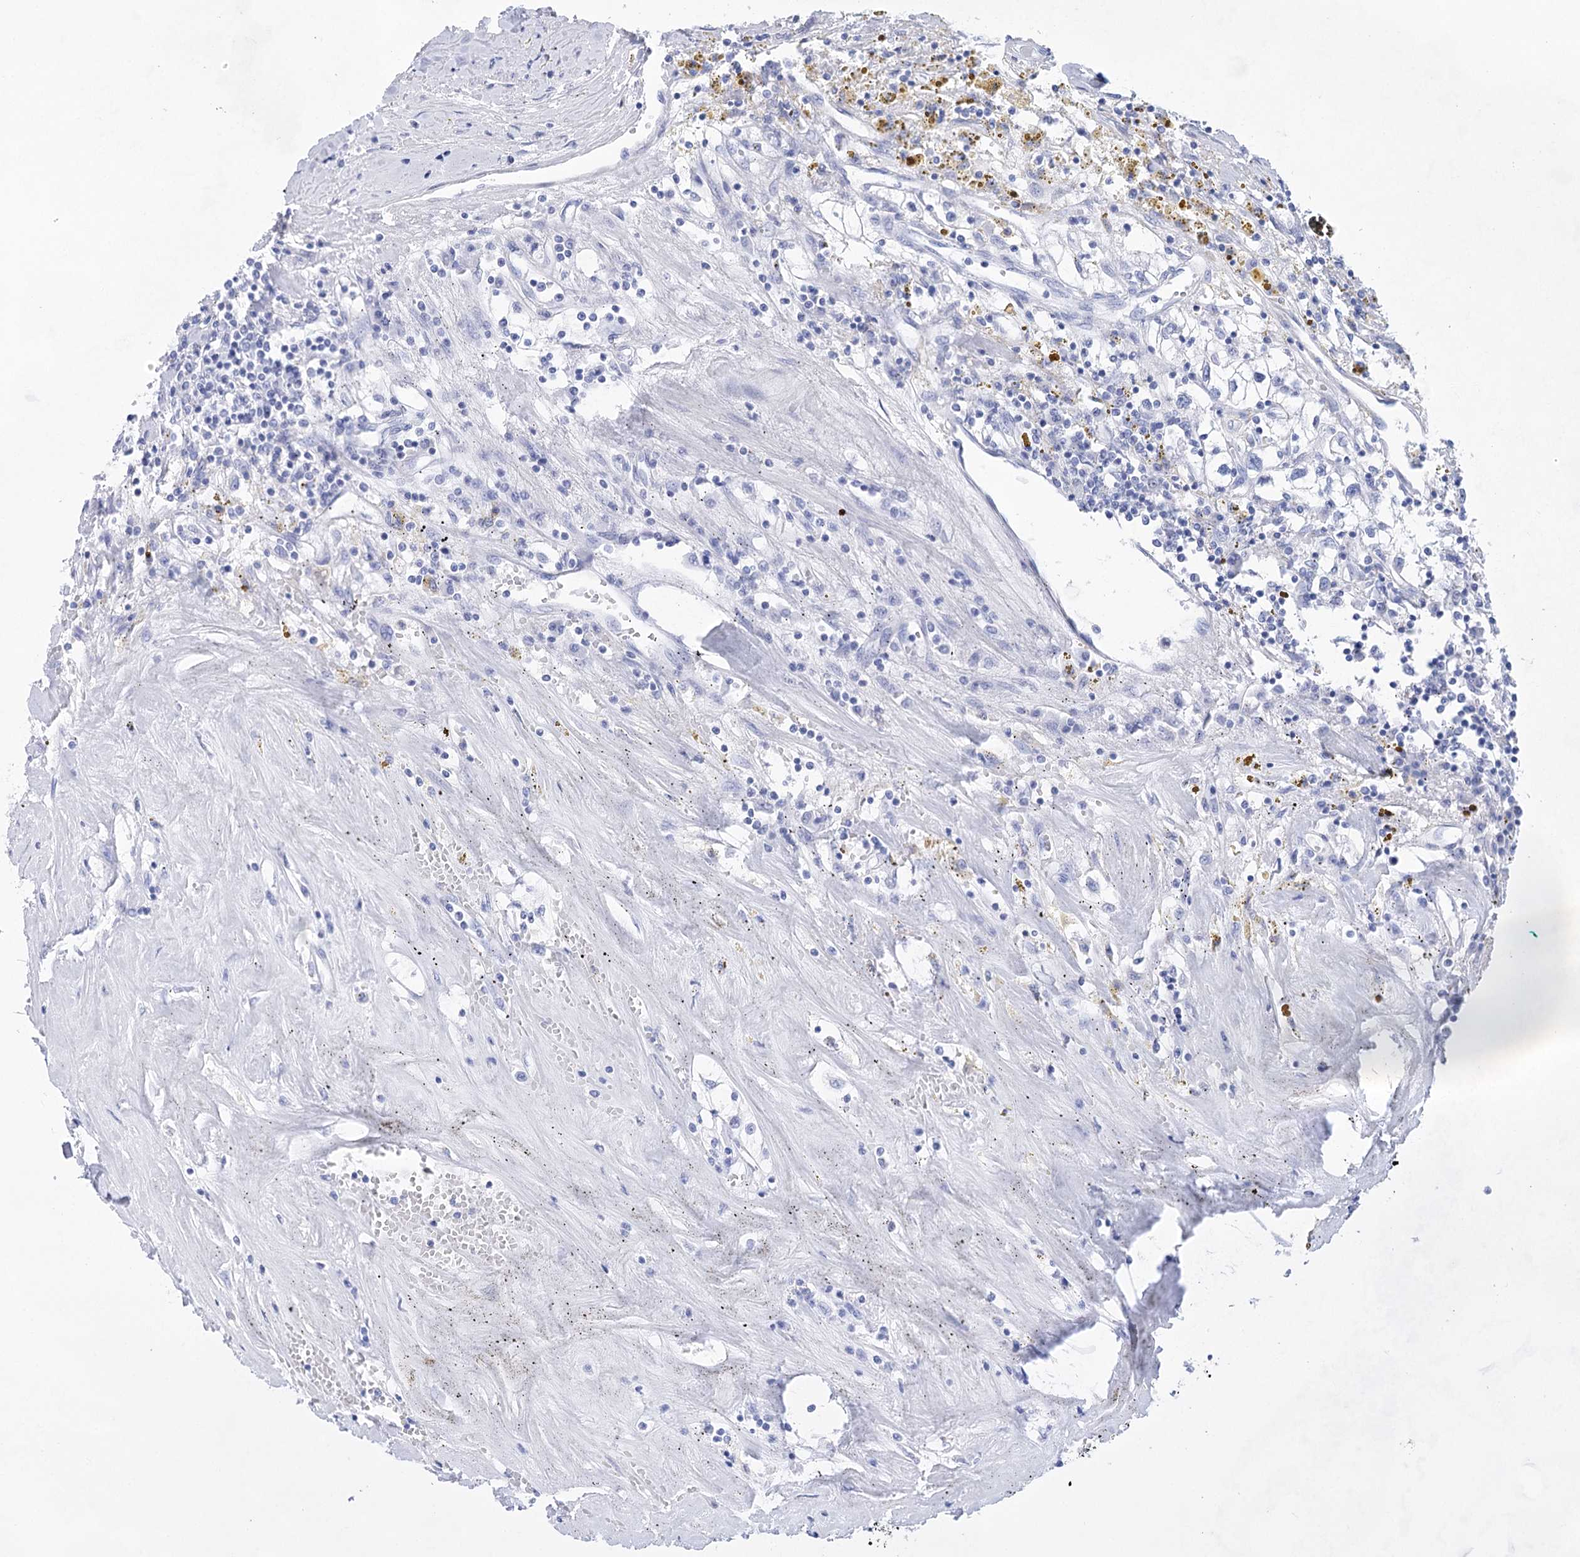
{"staining": {"intensity": "negative", "quantity": "none", "location": "none"}, "tissue": "renal cancer", "cell_type": "Tumor cells", "image_type": "cancer", "snomed": [{"axis": "morphology", "description": "Adenocarcinoma, NOS"}, {"axis": "topography", "description": "Kidney"}], "caption": "There is no significant positivity in tumor cells of renal cancer.", "gene": "LALBA", "patient": {"sex": "male", "age": 56}}